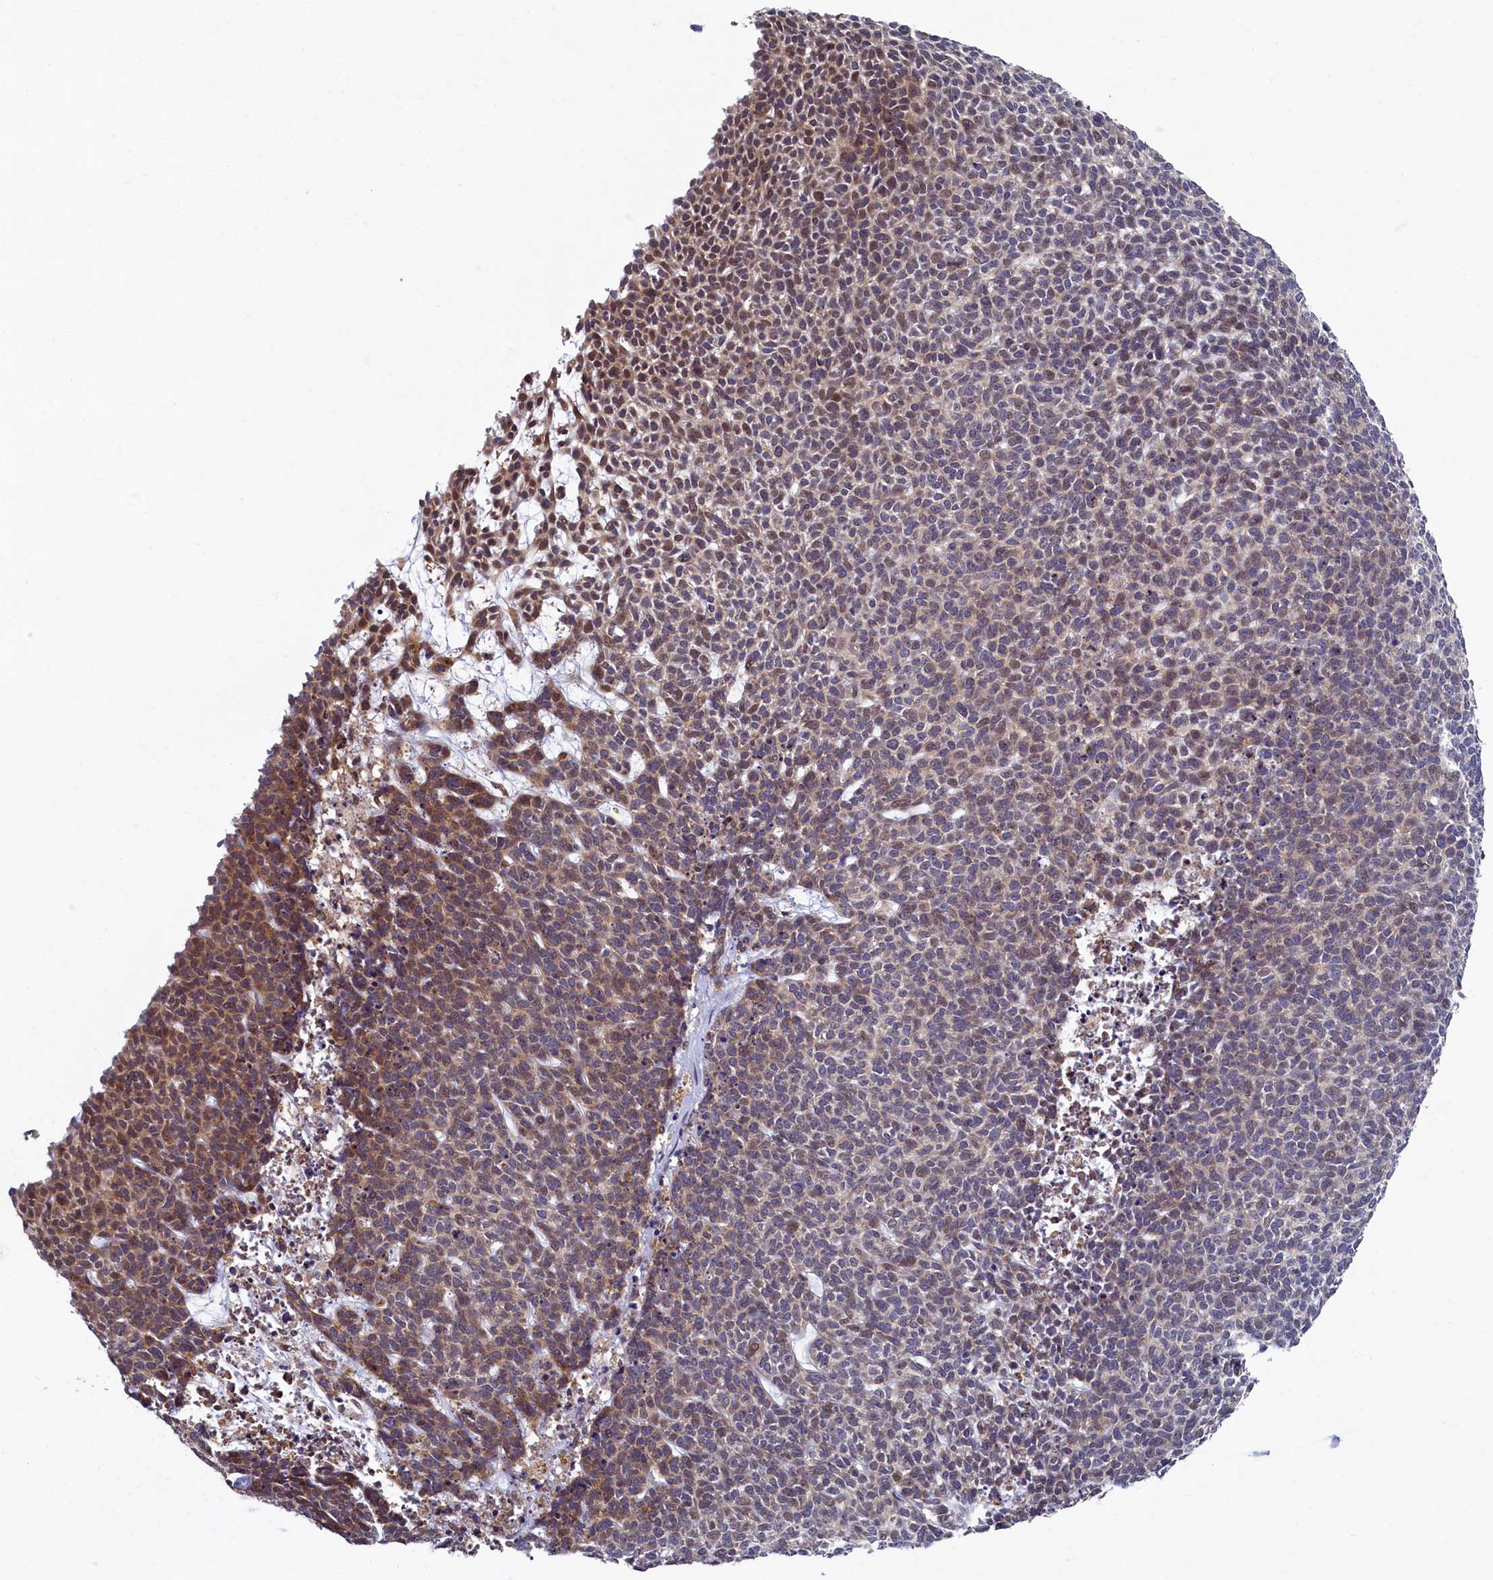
{"staining": {"intensity": "moderate", "quantity": "<25%", "location": "cytoplasmic/membranous"}, "tissue": "skin cancer", "cell_type": "Tumor cells", "image_type": "cancer", "snomed": [{"axis": "morphology", "description": "Basal cell carcinoma"}, {"axis": "topography", "description": "Skin"}], "caption": "Immunohistochemical staining of human basal cell carcinoma (skin) reveals moderate cytoplasmic/membranous protein positivity in approximately <25% of tumor cells. Nuclei are stained in blue.", "gene": "SLC16A14", "patient": {"sex": "female", "age": 84}}